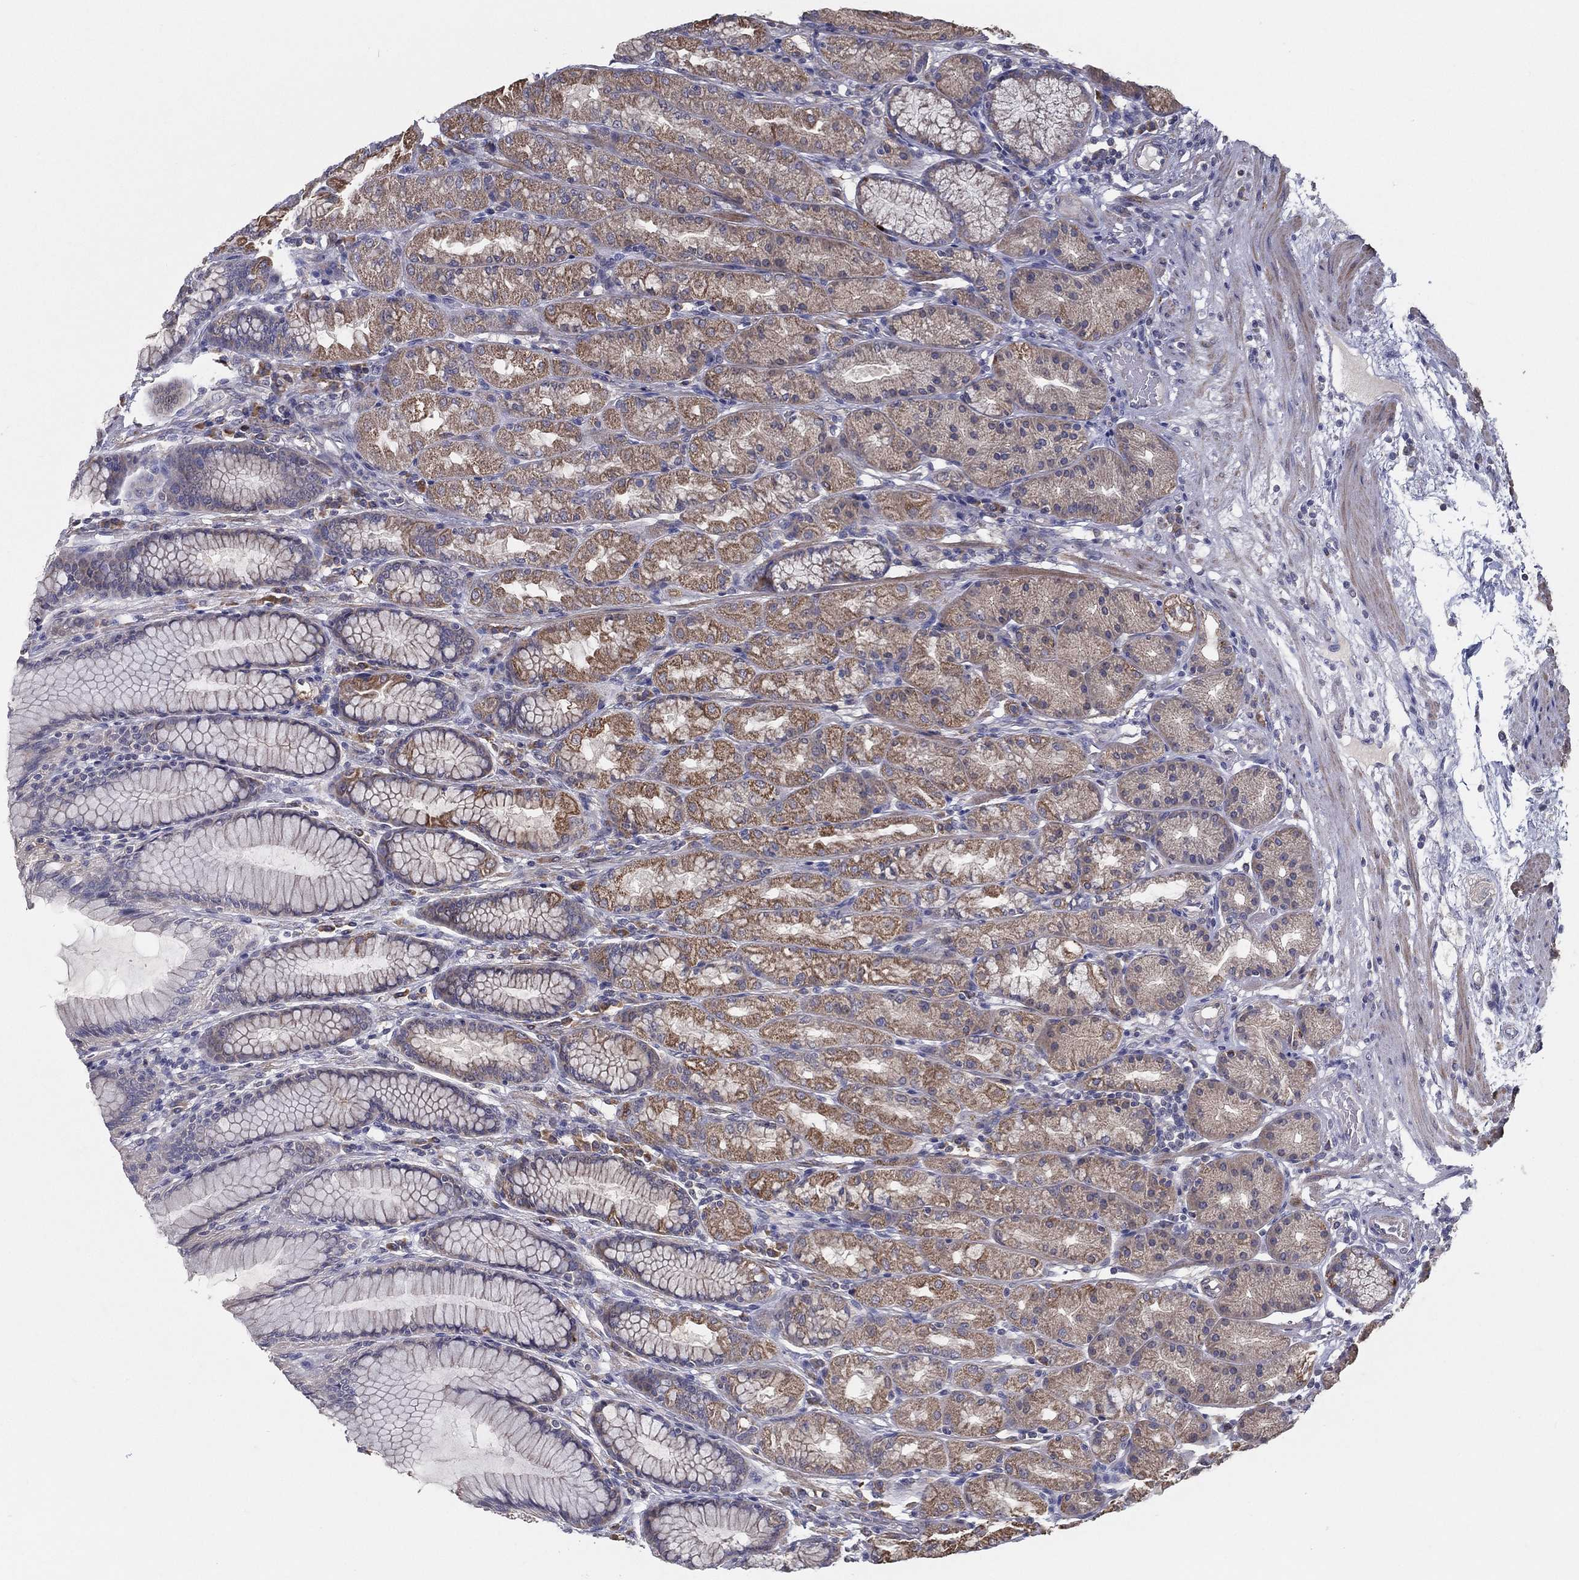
{"staining": {"intensity": "moderate", "quantity": "25%-75%", "location": "cytoplasmic/membranous"}, "tissue": "stomach", "cell_type": "Glandular cells", "image_type": "normal", "snomed": [{"axis": "morphology", "description": "Normal tissue, NOS"}, {"axis": "morphology", "description": "Adenocarcinoma, NOS"}, {"axis": "topography", "description": "Stomach"}], "caption": "Immunohistochemistry of normal stomach exhibits medium levels of moderate cytoplasmic/membranous expression in about 25%-75% of glandular cells.", "gene": "PCSK1", "patient": {"sex": "female", "age": 79}}